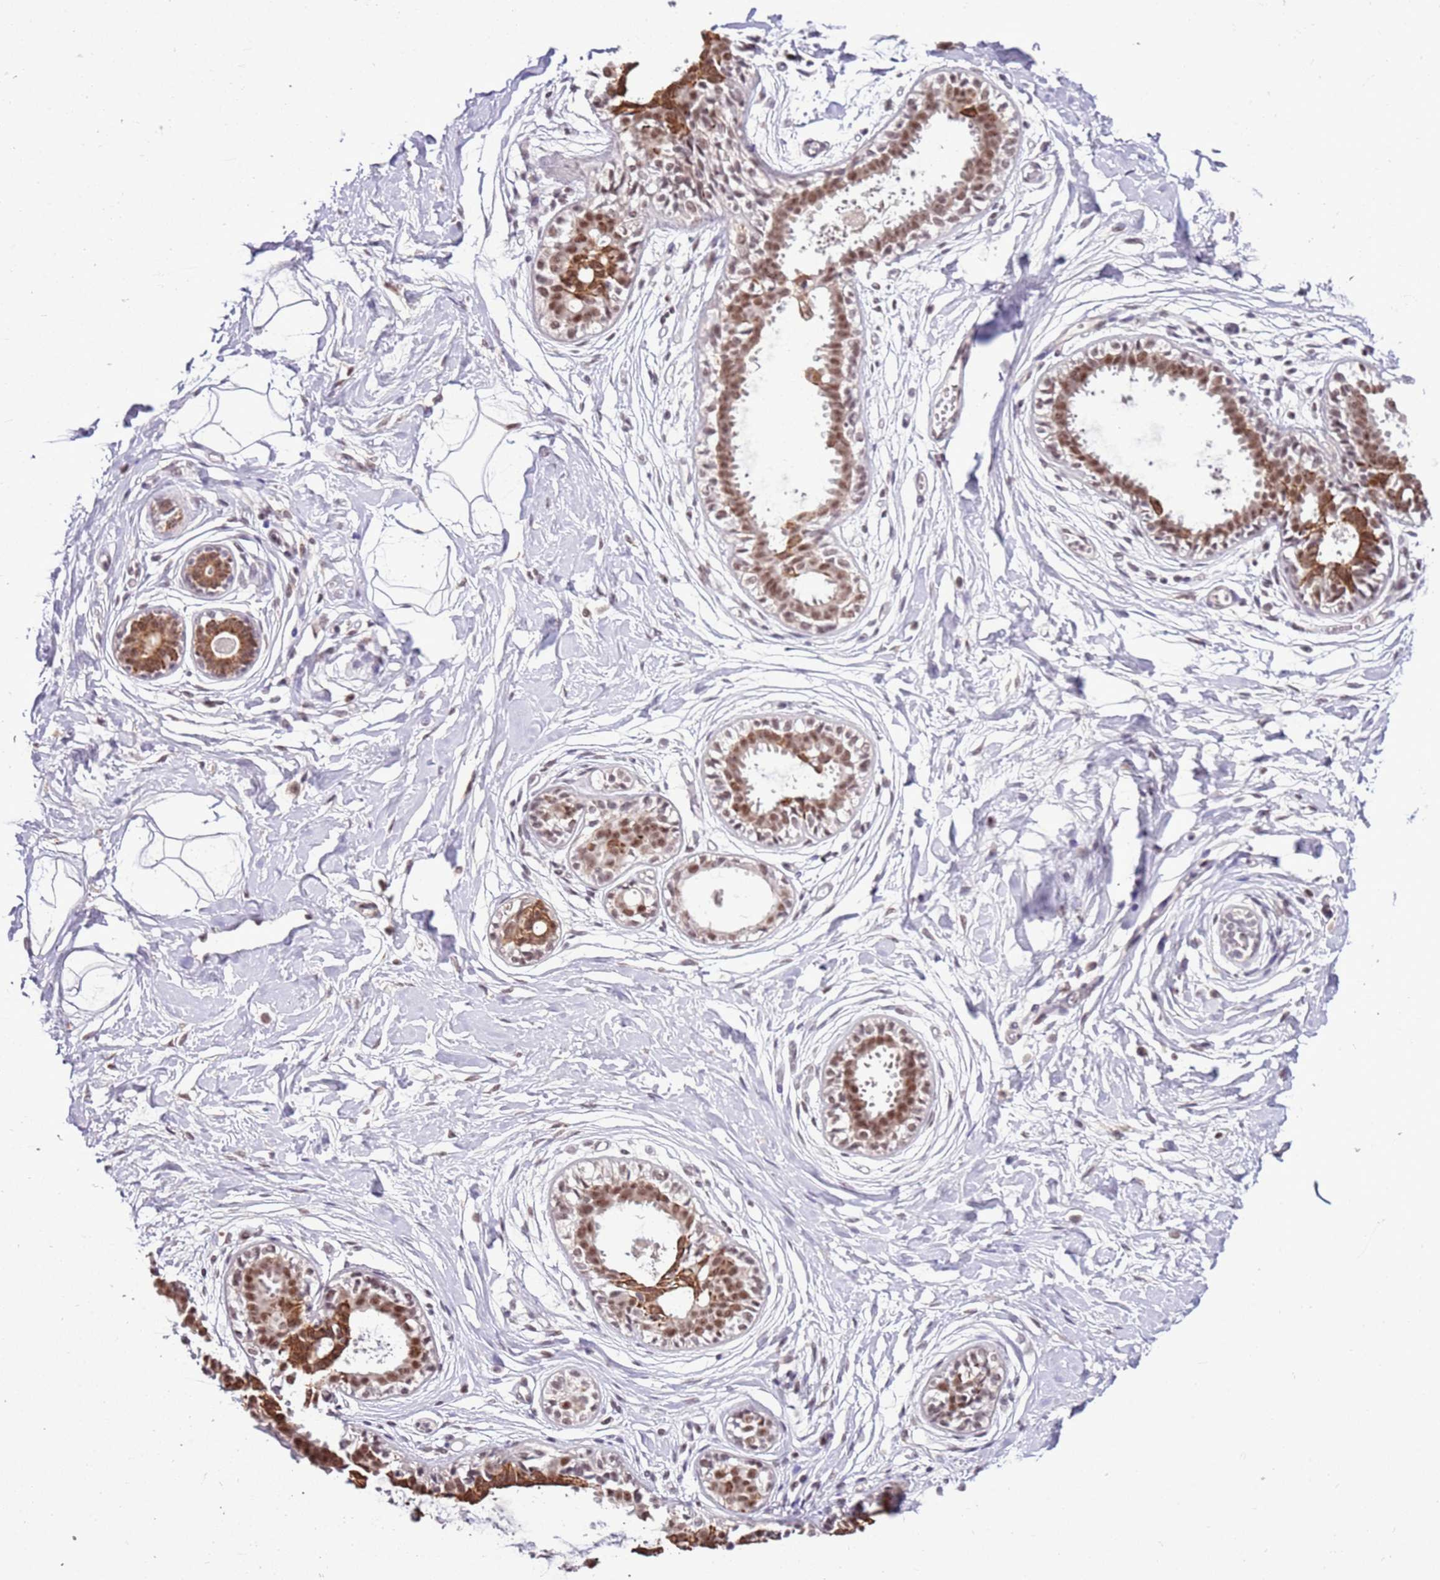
{"staining": {"intensity": "negative", "quantity": "none", "location": "none"}, "tissue": "breast", "cell_type": "Adipocytes", "image_type": "normal", "snomed": [{"axis": "morphology", "description": "Normal tissue, NOS"}, {"axis": "topography", "description": "Breast"}], "caption": "Immunohistochemistry micrograph of unremarkable breast: breast stained with DAB reveals no significant protein expression in adipocytes.", "gene": "AKAP8L", "patient": {"sex": "female", "age": 45}}